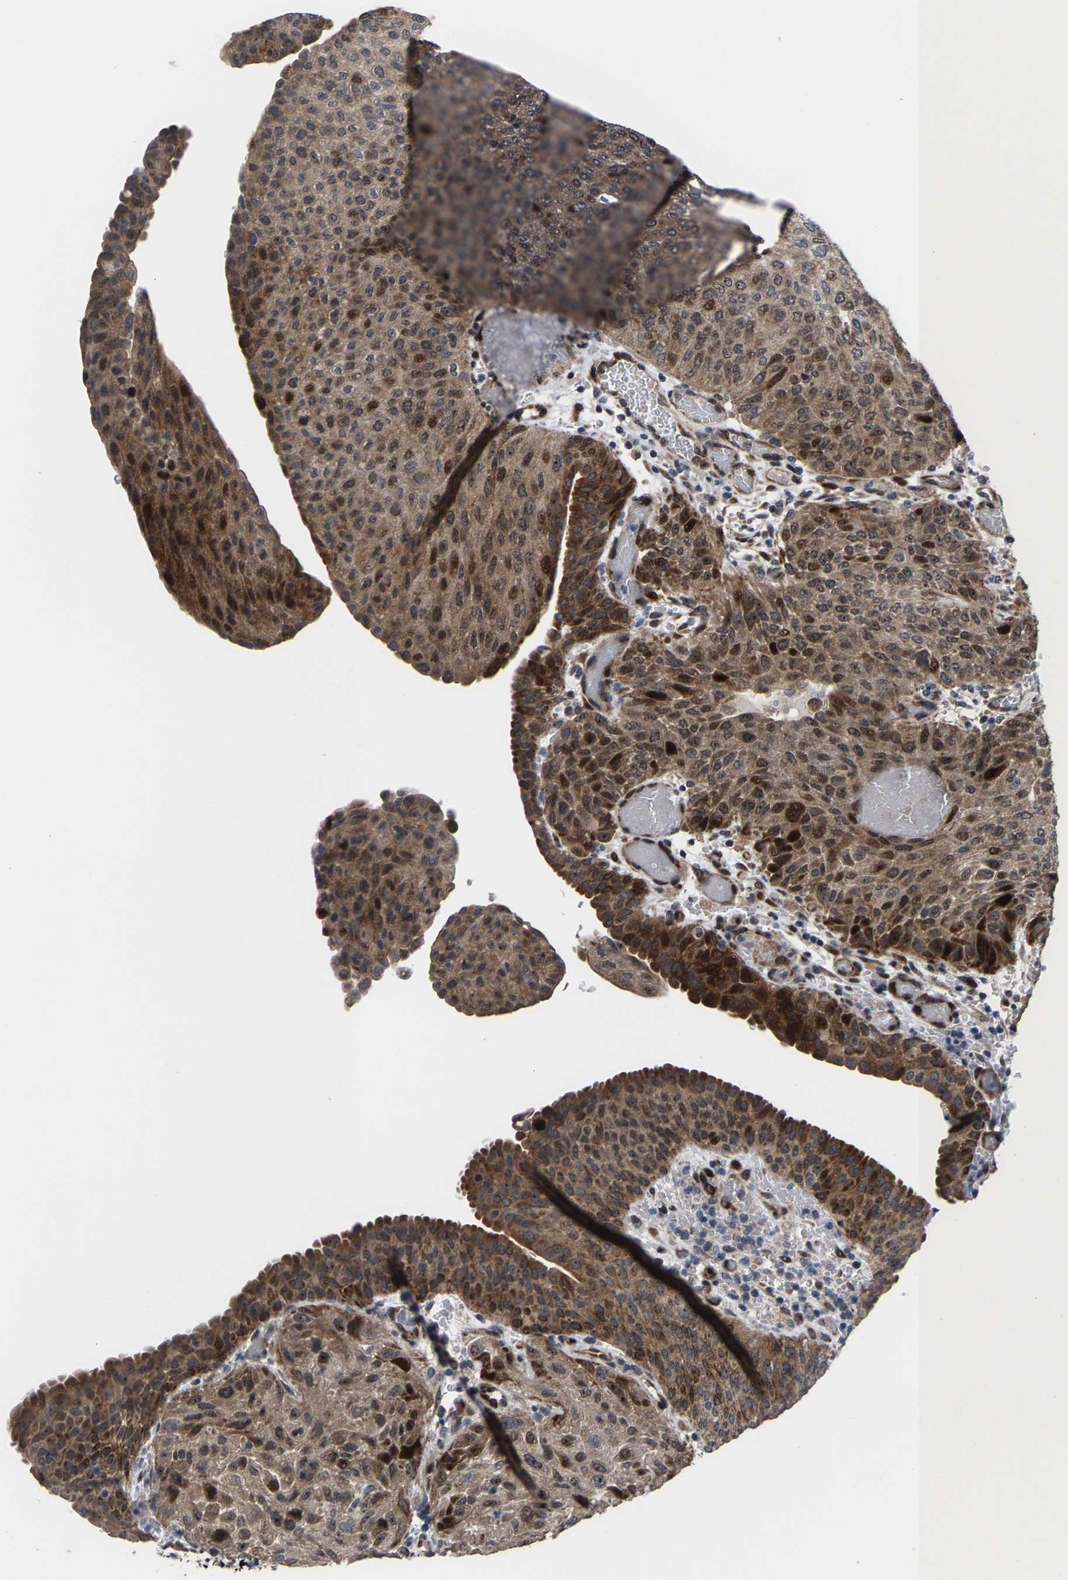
{"staining": {"intensity": "moderate", "quantity": "<25%", "location": "cytoplasmic/membranous,nuclear"}, "tissue": "urothelial cancer", "cell_type": "Tumor cells", "image_type": "cancer", "snomed": [{"axis": "morphology", "description": "Urothelial carcinoma, Low grade"}, {"axis": "morphology", "description": "Urothelial carcinoma, High grade"}, {"axis": "topography", "description": "Urinary bladder"}], "caption": "Protein expression analysis of urothelial cancer reveals moderate cytoplasmic/membranous and nuclear staining in approximately <25% of tumor cells. (DAB (3,3'-diaminobenzidine) = brown stain, brightfield microscopy at high magnification).", "gene": "HAUS6", "patient": {"sex": "male", "age": 35}}